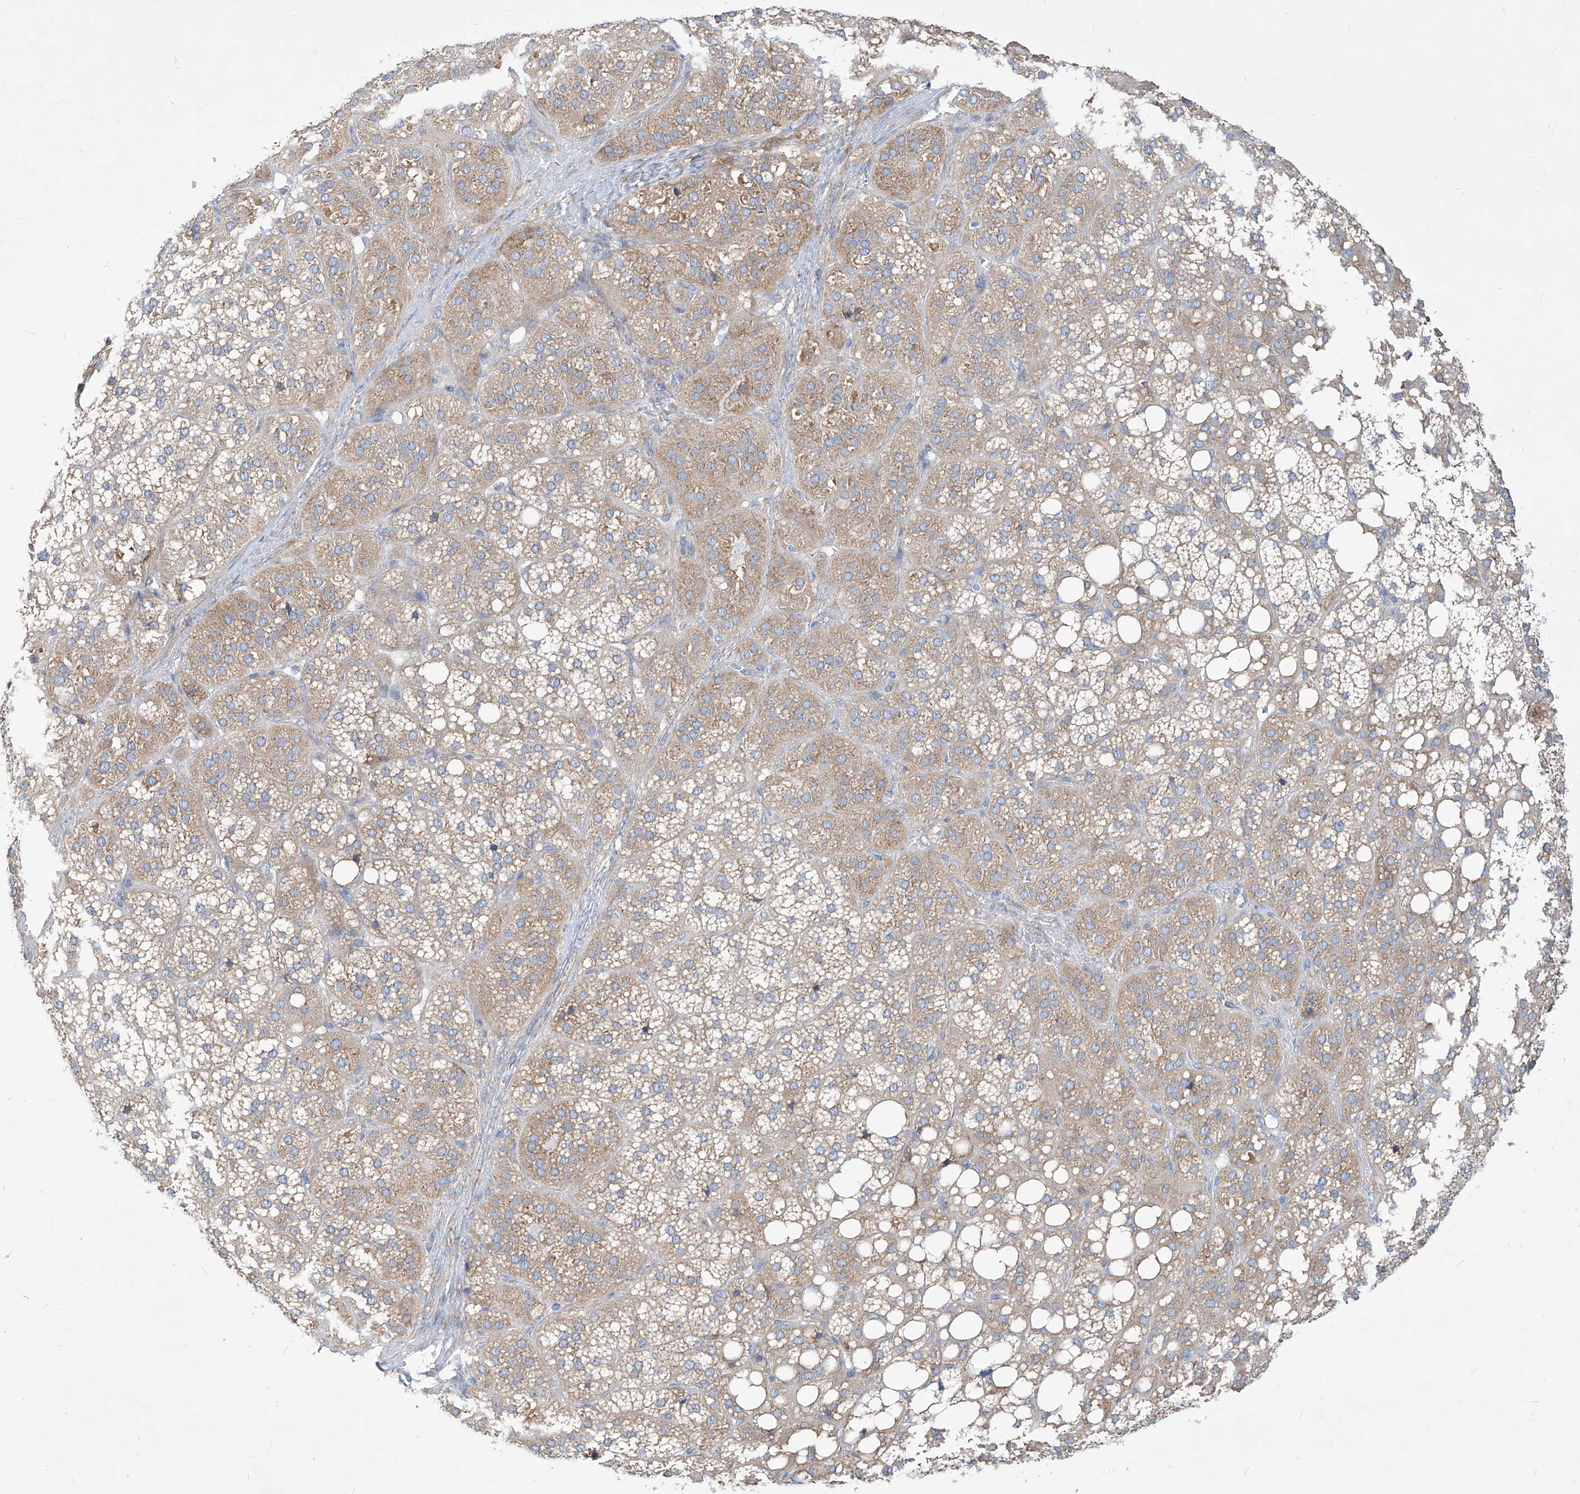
{"staining": {"intensity": "moderate", "quantity": "25%-75%", "location": "cytoplasmic/membranous"}, "tissue": "adrenal gland", "cell_type": "Glandular cells", "image_type": "normal", "snomed": [{"axis": "morphology", "description": "Normal tissue, NOS"}, {"axis": "topography", "description": "Adrenal gland"}], "caption": "Normal adrenal gland was stained to show a protein in brown. There is medium levels of moderate cytoplasmic/membranous expression in about 25%-75% of glandular cells. (brown staining indicates protein expression, while blue staining denotes nuclei).", "gene": "UFL1", "patient": {"sex": "female", "age": 59}}